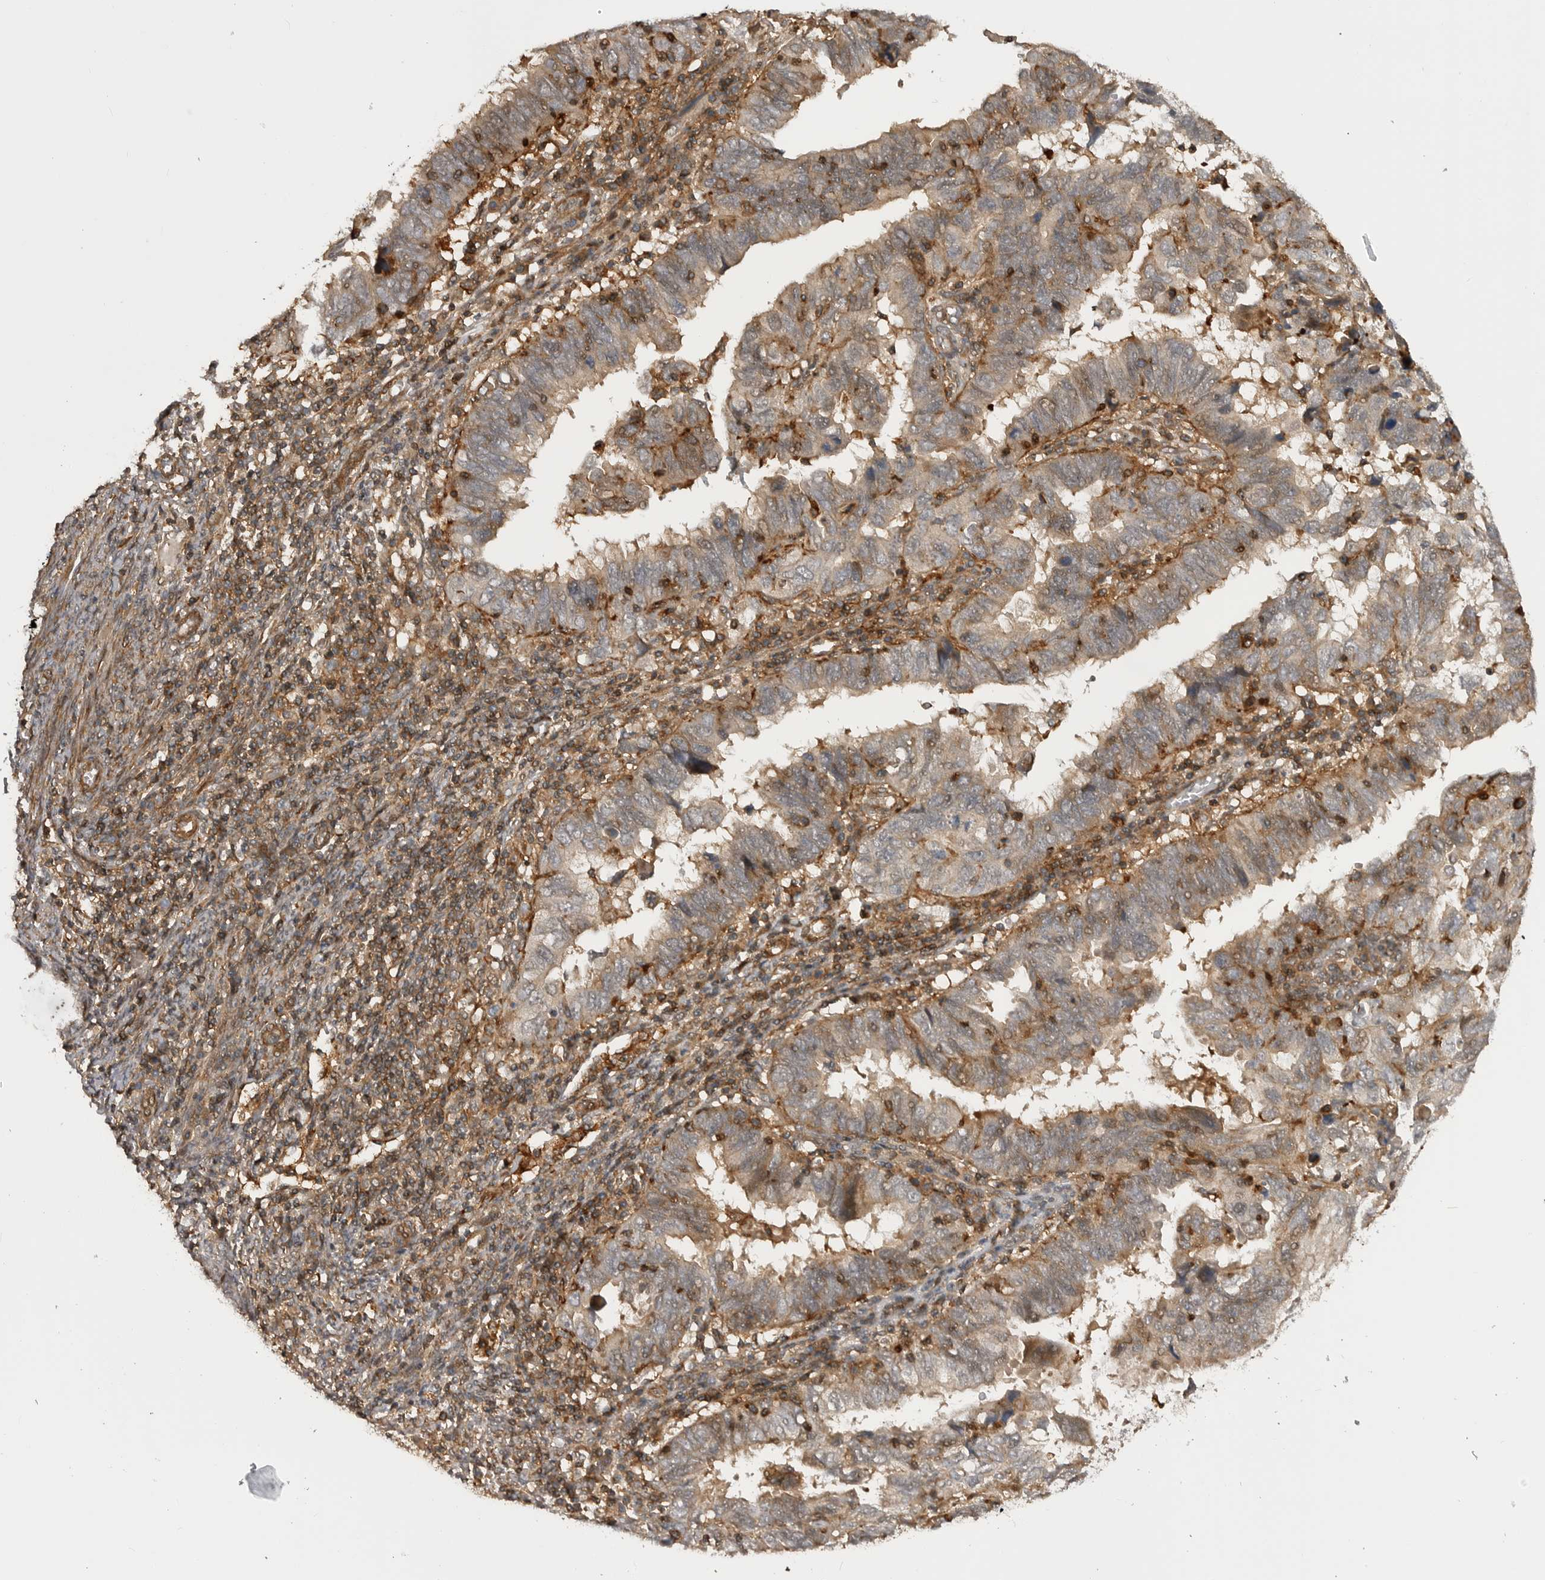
{"staining": {"intensity": "weak", "quantity": "25%-75%", "location": "cytoplasmic/membranous"}, "tissue": "endometrial cancer", "cell_type": "Tumor cells", "image_type": "cancer", "snomed": [{"axis": "morphology", "description": "Adenocarcinoma, NOS"}, {"axis": "topography", "description": "Uterus"}], "caption": "Brown immunohistochemical staining in human adenocarcinoma (endometrial) shows weak cytoplasmic/membranous staining in approximately 25%-75% of tumor cells.", "gene": "TRIM56", "patient": {"sex": "female", "age": 77}}